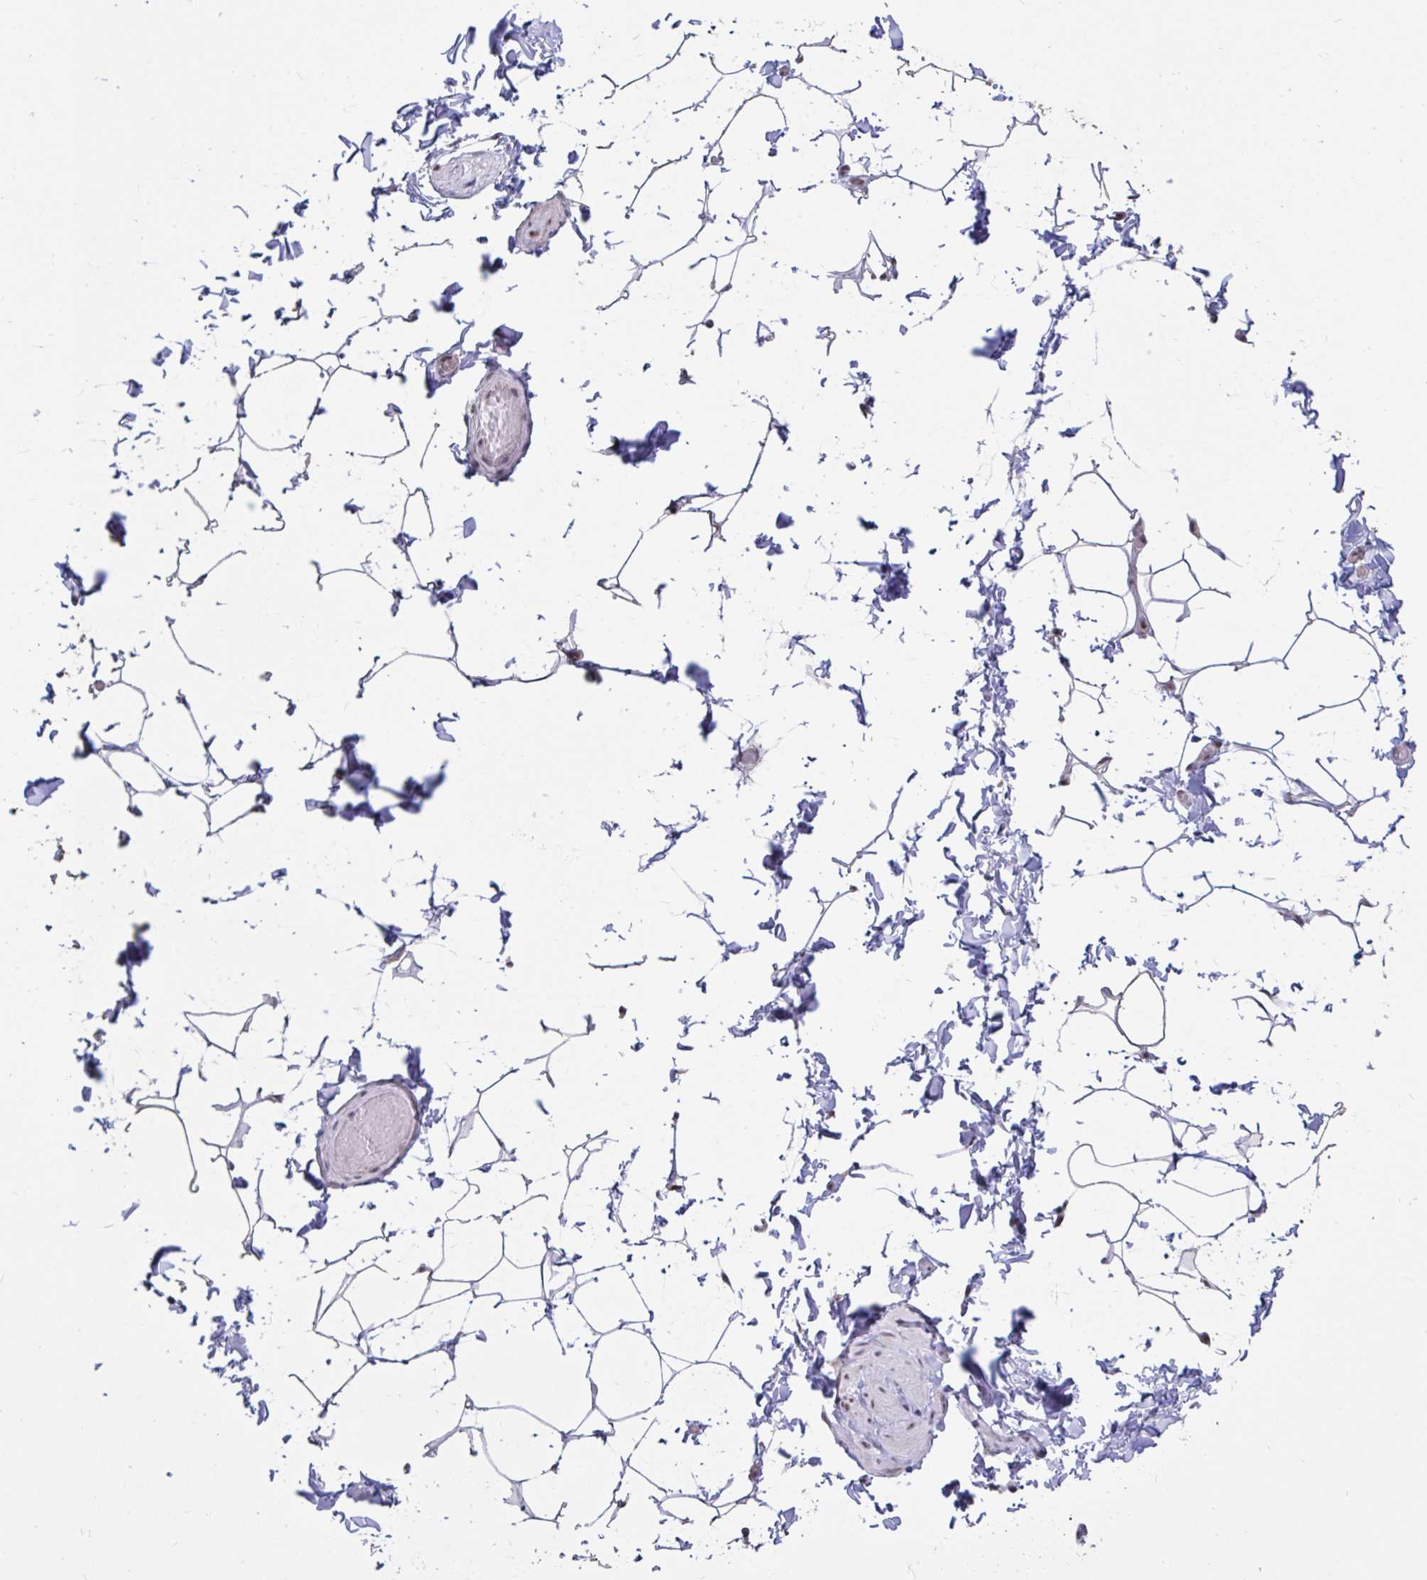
{"staining": {"intensity": "negative", "quantity": "none", "location": "none"}, "tissue": "adipose tissue", "cell_type": "Adipocytes", "image_type": "normal", "snomed": [{"axis": "morphology", "description": "Normal tissue, NOS"}, {"axis": "topography", "description": "Soft tissue"}, {"axis": "topography", "description": "Adipose tissue"}, {"axis": "topography", "description": "Vascular tissue"}, {"axis": "topography", "description": "Peripheral nerve tissue"}], "caption": "High power microscopy micrograph of an IHC histopathology image of unremarkable adipose tissue, revealing no significant expression in adipocytes.", "gene": "DDX39A", "patient": {"sex": "male", "age": 29}}